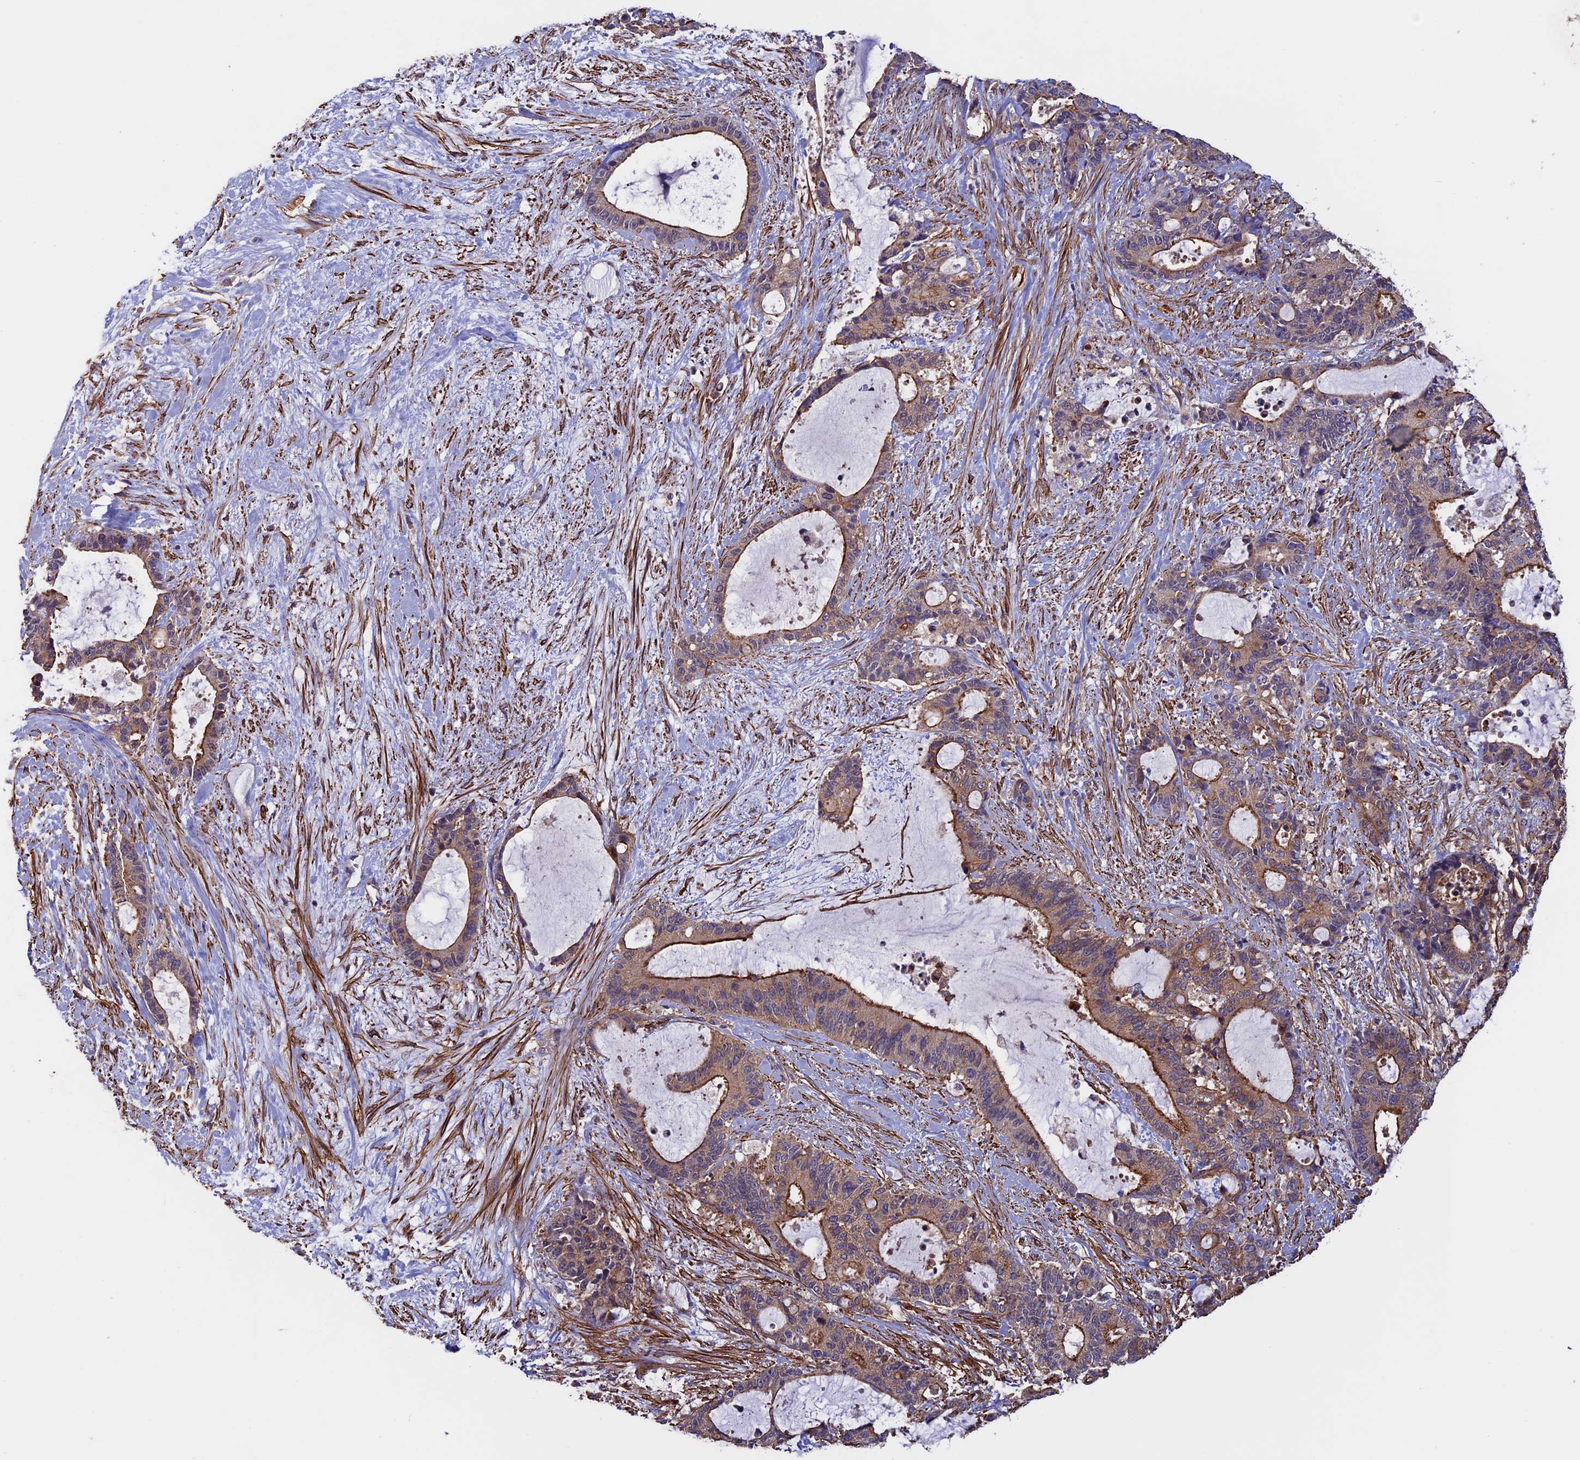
{"staining": {"intensity": "moderate", "quantity": ">75%", "location": "cytoplasmic/membranous"}, "tissue": "liver cancer", "cell_type": "Tumor cells", "image_type": "cancer", "snomed": [{"axis": "morphology", "description": "Normal tissue, NOS"}, {"axis": "morphology", "description": "Cholangiocarcinoma"}, {"axis": "topography", "description": "Liver"}, {"axis": "topography", "description": "Peripheral nerve tissue"}], "caption": "A medium amount of moderate cytoplasmic/membranous expression is identified in about >75% of tumor cells in cholangiocarcinoma (liver) tissue.", "gene": "SLC9A5", "patient": {"sex": "female", "age": 73}}